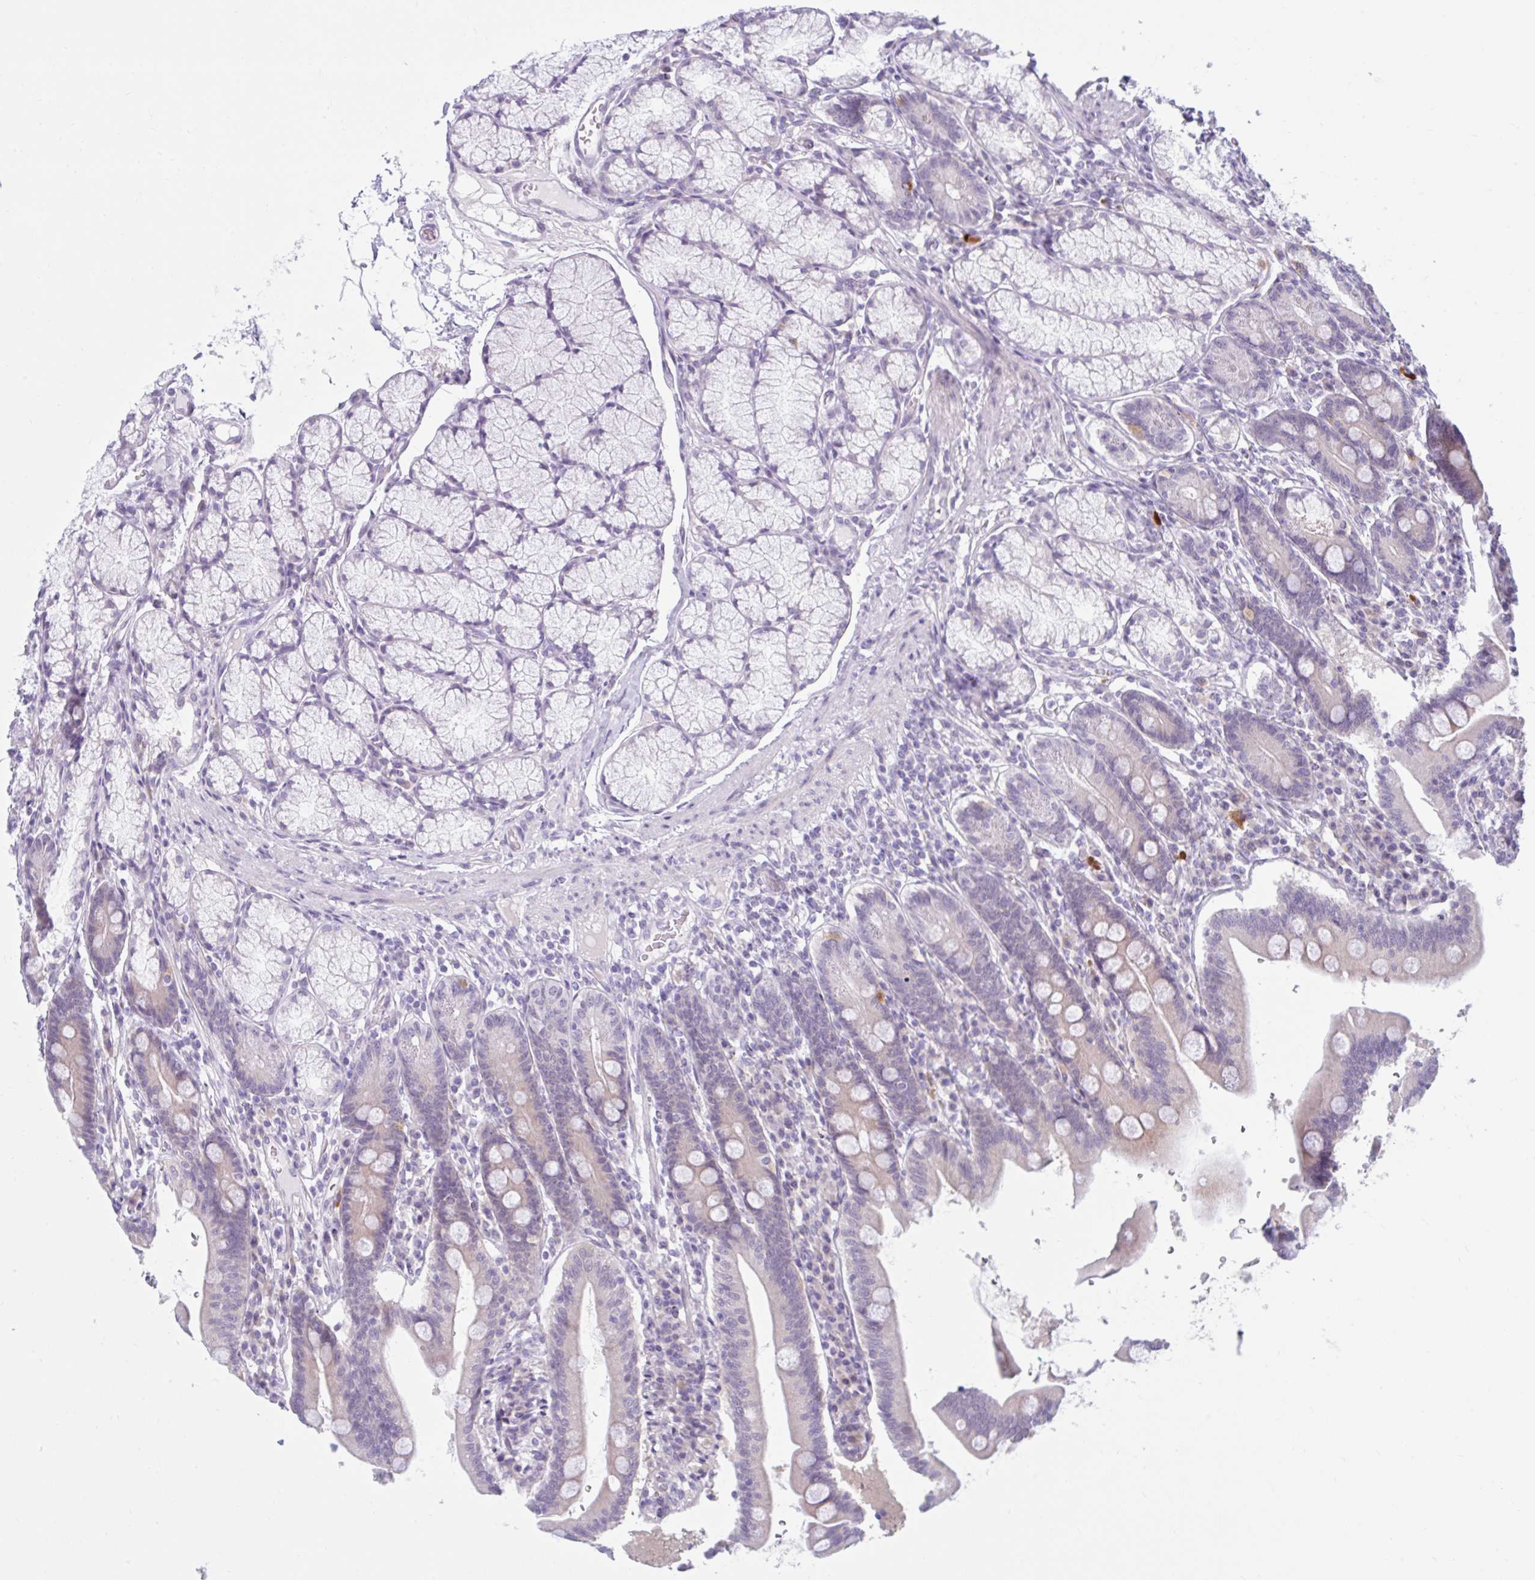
{"staining": {"intensity": "moderate", "quantity": "<25%", "location": "cytoplasmic/membranous"}, "tissue": "duodenum", "cell_type": "Glandular cells", "image_type": "normal", "snomed": [{"axis": "morphology", "description": "Normal tissue, NOS"}, {"axis": "topography", "description": "Duodenum"}], "caption": "A high-resolution histopathology image shows immunohistochemistry staining of unremarkable duodenum, which reveals moderate cytoplasmic/membranous staining in about <25% of glandular cells. Nuclei are stained in blue.", "gene": "FAM153A", "patient": {"sex": "female", "age": 67}}